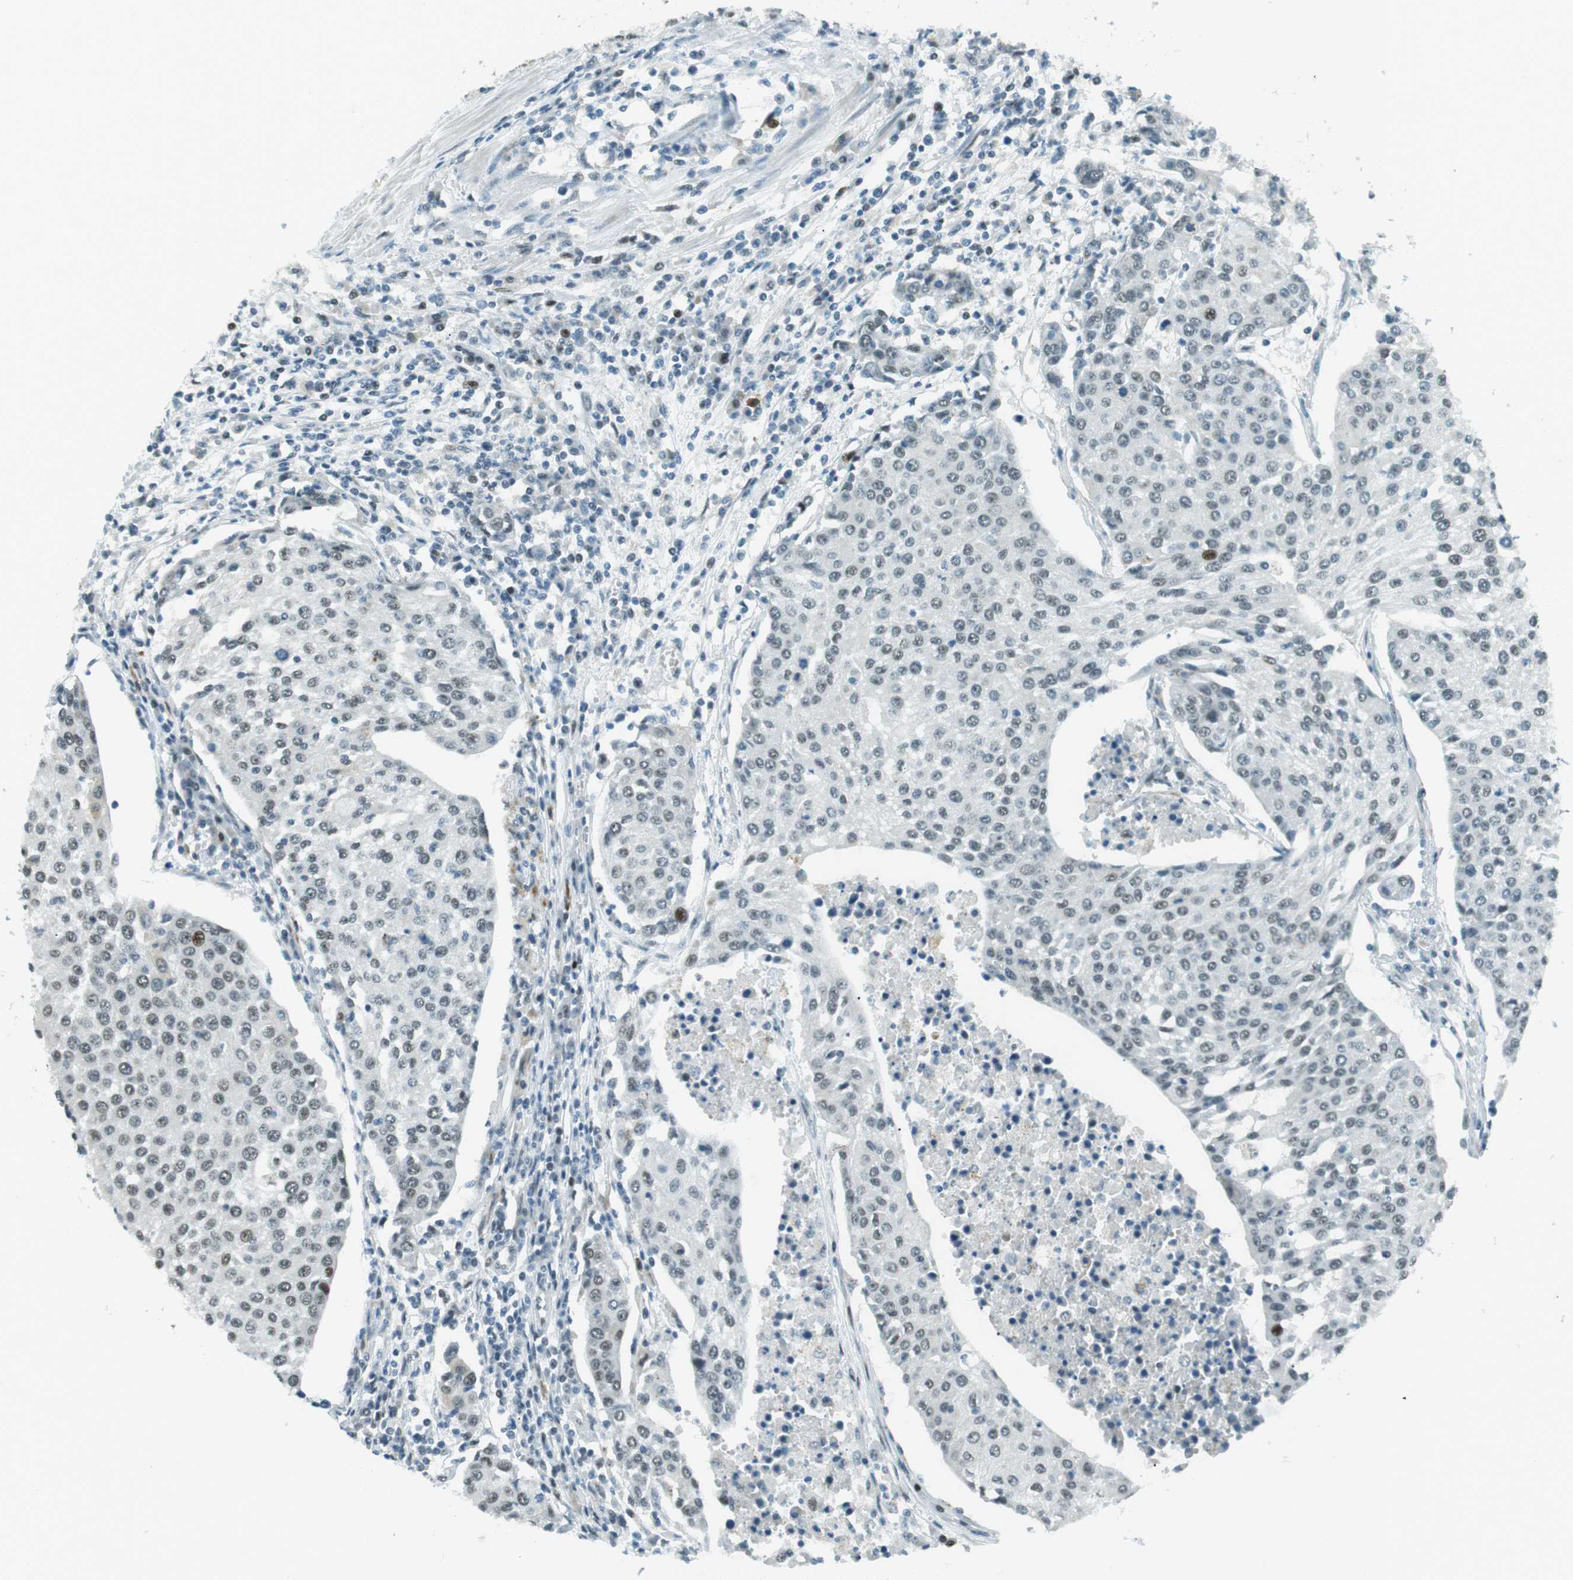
{"staining": {"intensity": "moderate", "quantity": "<25%", "location": "nuclear"}, "tissue": "urothelial cancer", "cell_type": "Tumor cells", "image_type": "cancer", "snomed": [{"axis": "morphology", "description": "Urothelial carcinoma, High grade"}, {"axis": "topography", "description": "Urinary bladder"}], "caption": "Urothelial carcinoma (high-grade) stained for a protein displays moderate nuclear positivity in tumor cells. The staining was performed using DAB (3,3'-diaminobenzidine), with brown indicating positive protein expression. Nuclei are stained blue with hematoxylin.", "gene": "PJA1", "patient": {"sex": "female", "age": 85}}